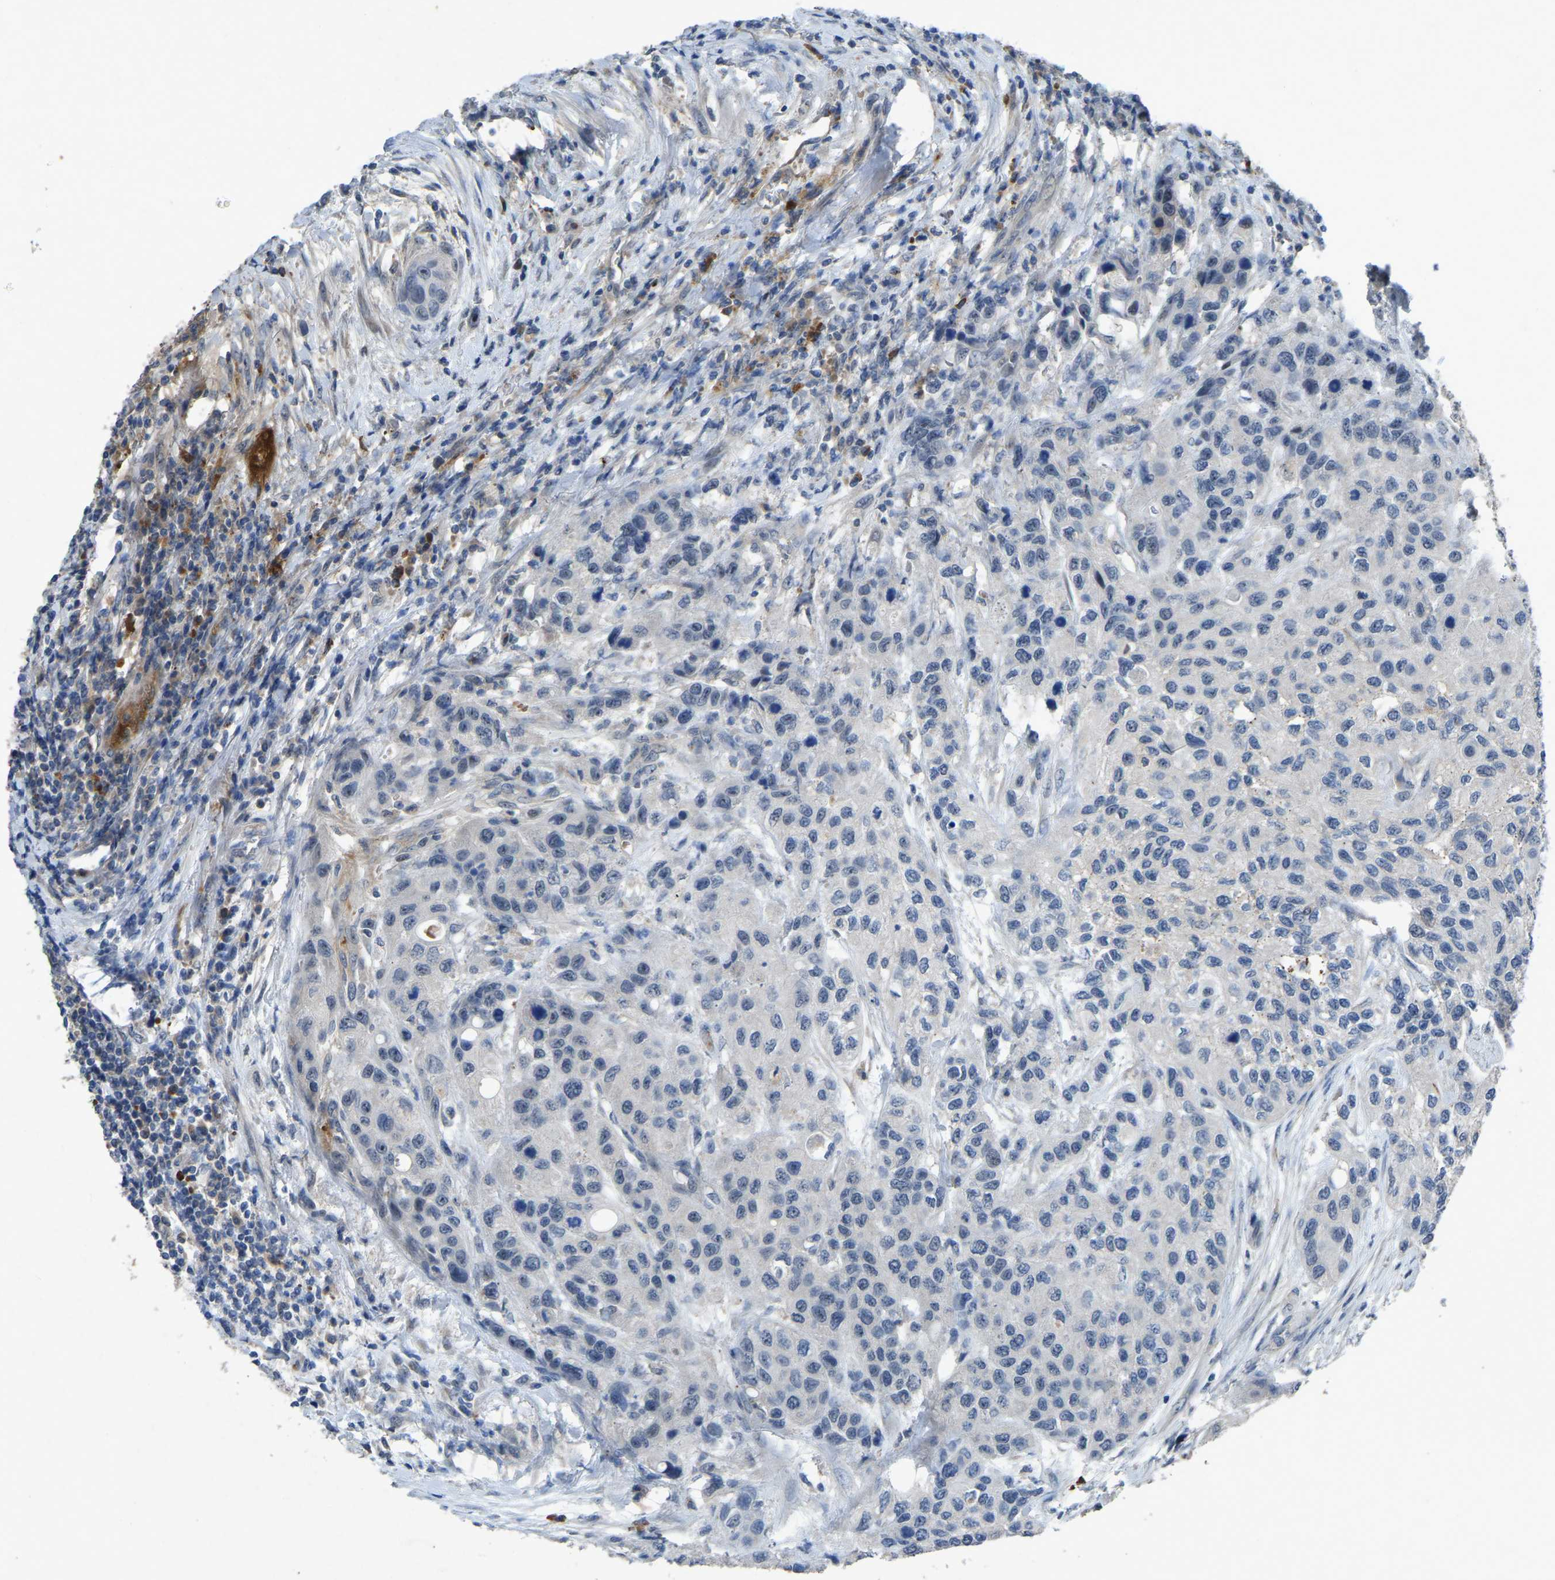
{"staining": {"intensity": "negative", "quantity": "none", "location": "none"}, "tissue": "urothelial cancer", "cell_type": "Tumor cells", "image_type": "cancer", "snomed": [{"axis": "morphology", "description": "Urothelial carcinoma, High grade"}, {"axis": "topography", "description": "Urinary bladder"}], "caption": "A micrograph of human urothelial cancer is negative for staining in tumor cells. (Brightfield microscopy of DAB IHC at high magnification).", "gene": "FHIT", "patient": {"sex": "female", "age": 56}}